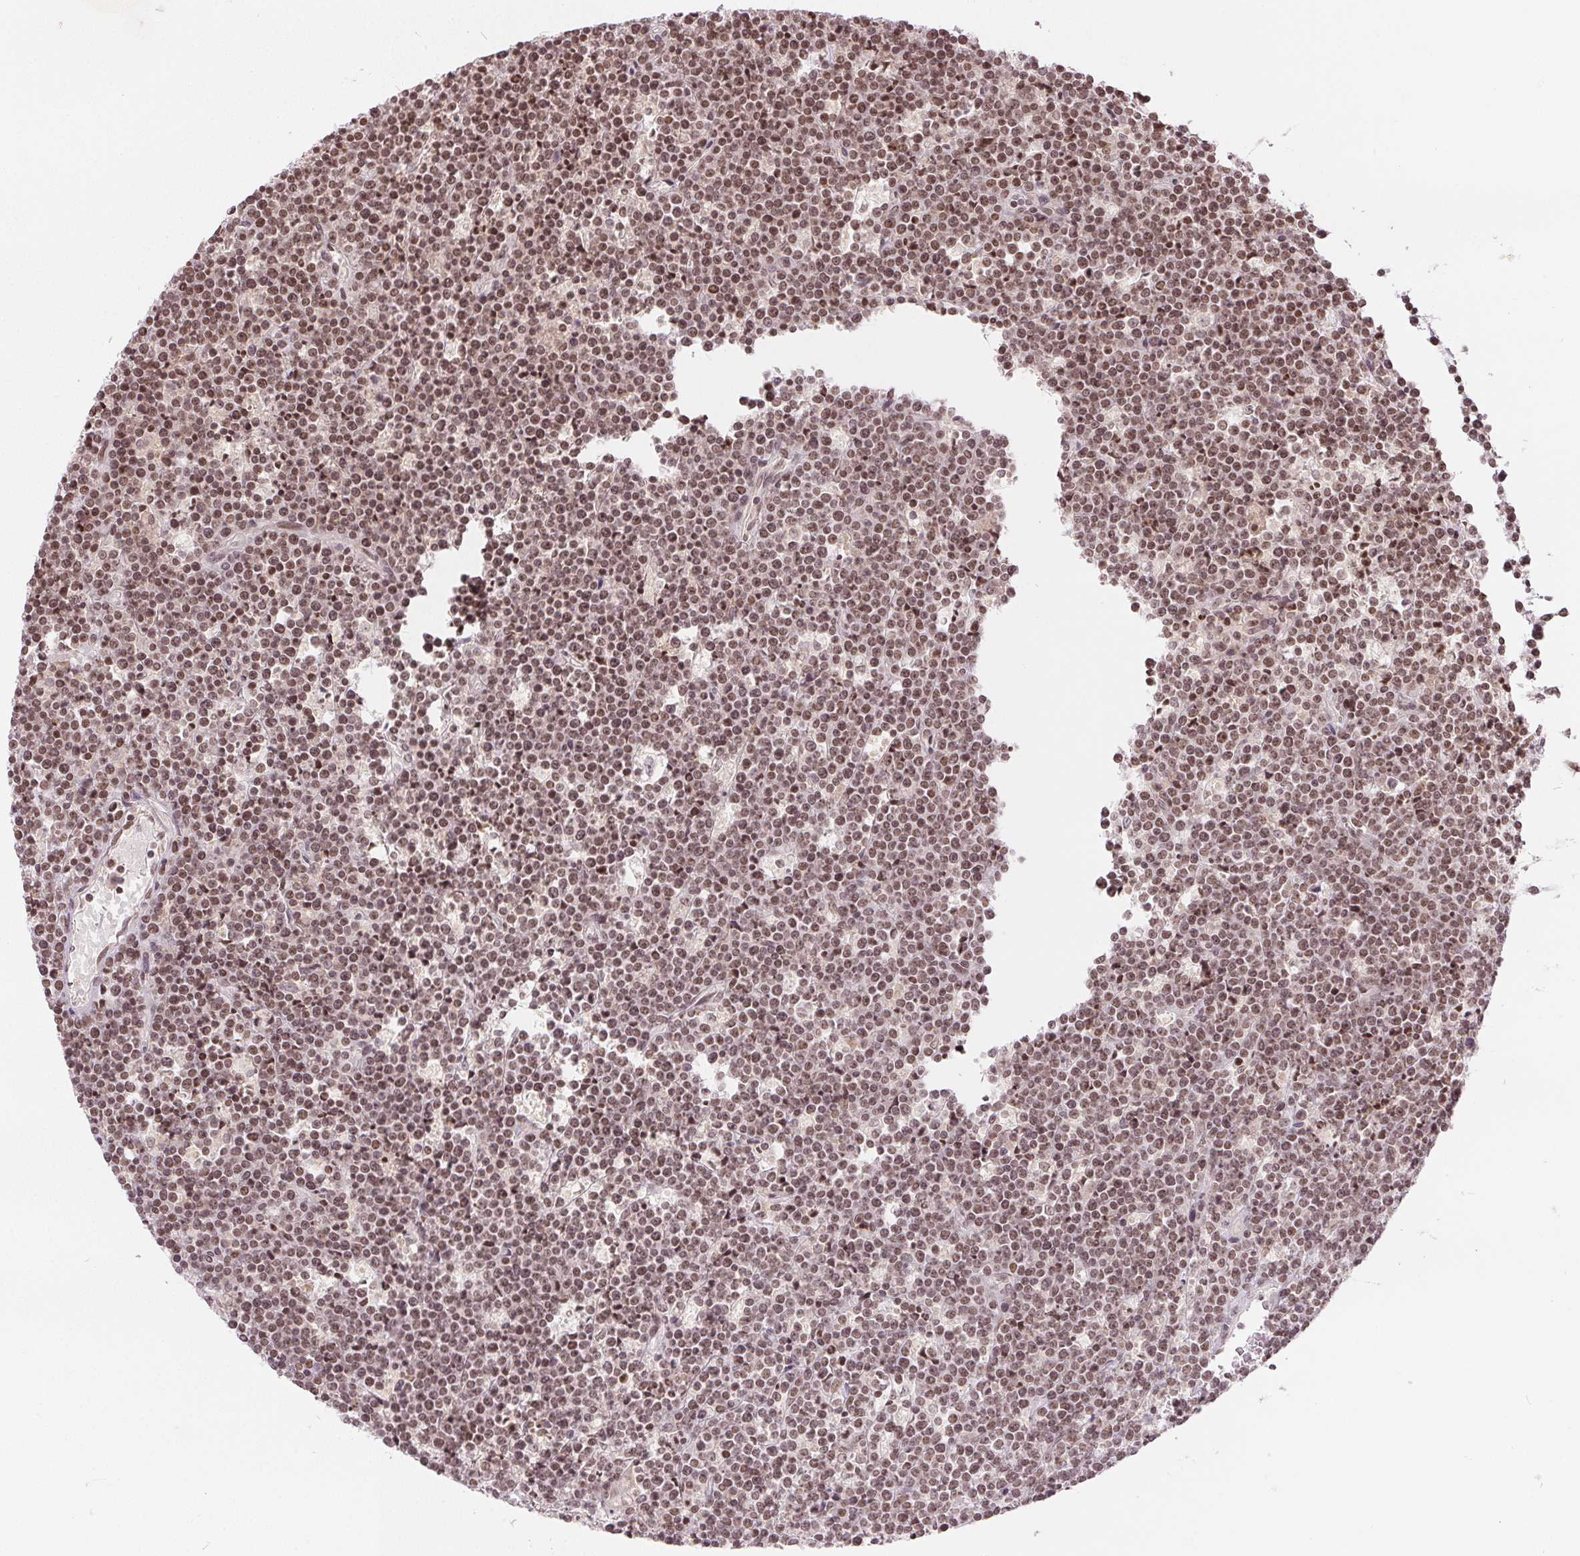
{"staining": {"intensity": "moderate", "quantity": ">75%", "location": "nuclear"}, "tissue": "lymphoma", "cell_type": "Tumor cells", "image_type": "cancer", "snomed": [{"axis": "morphology", "description": "Malignant lymphoma, non-Hodgkin's type, High grade"}, {"axis": "topography", "description": "Ovary"}], "caption": "A micrograph of human high-grade malignant lymphoma, non-Hodgkin's type stained for a protein displays moderate nuclear brown staining in tumor cells.", "gene": "DEK", "patient": {"sex": "female", "age": 56}}